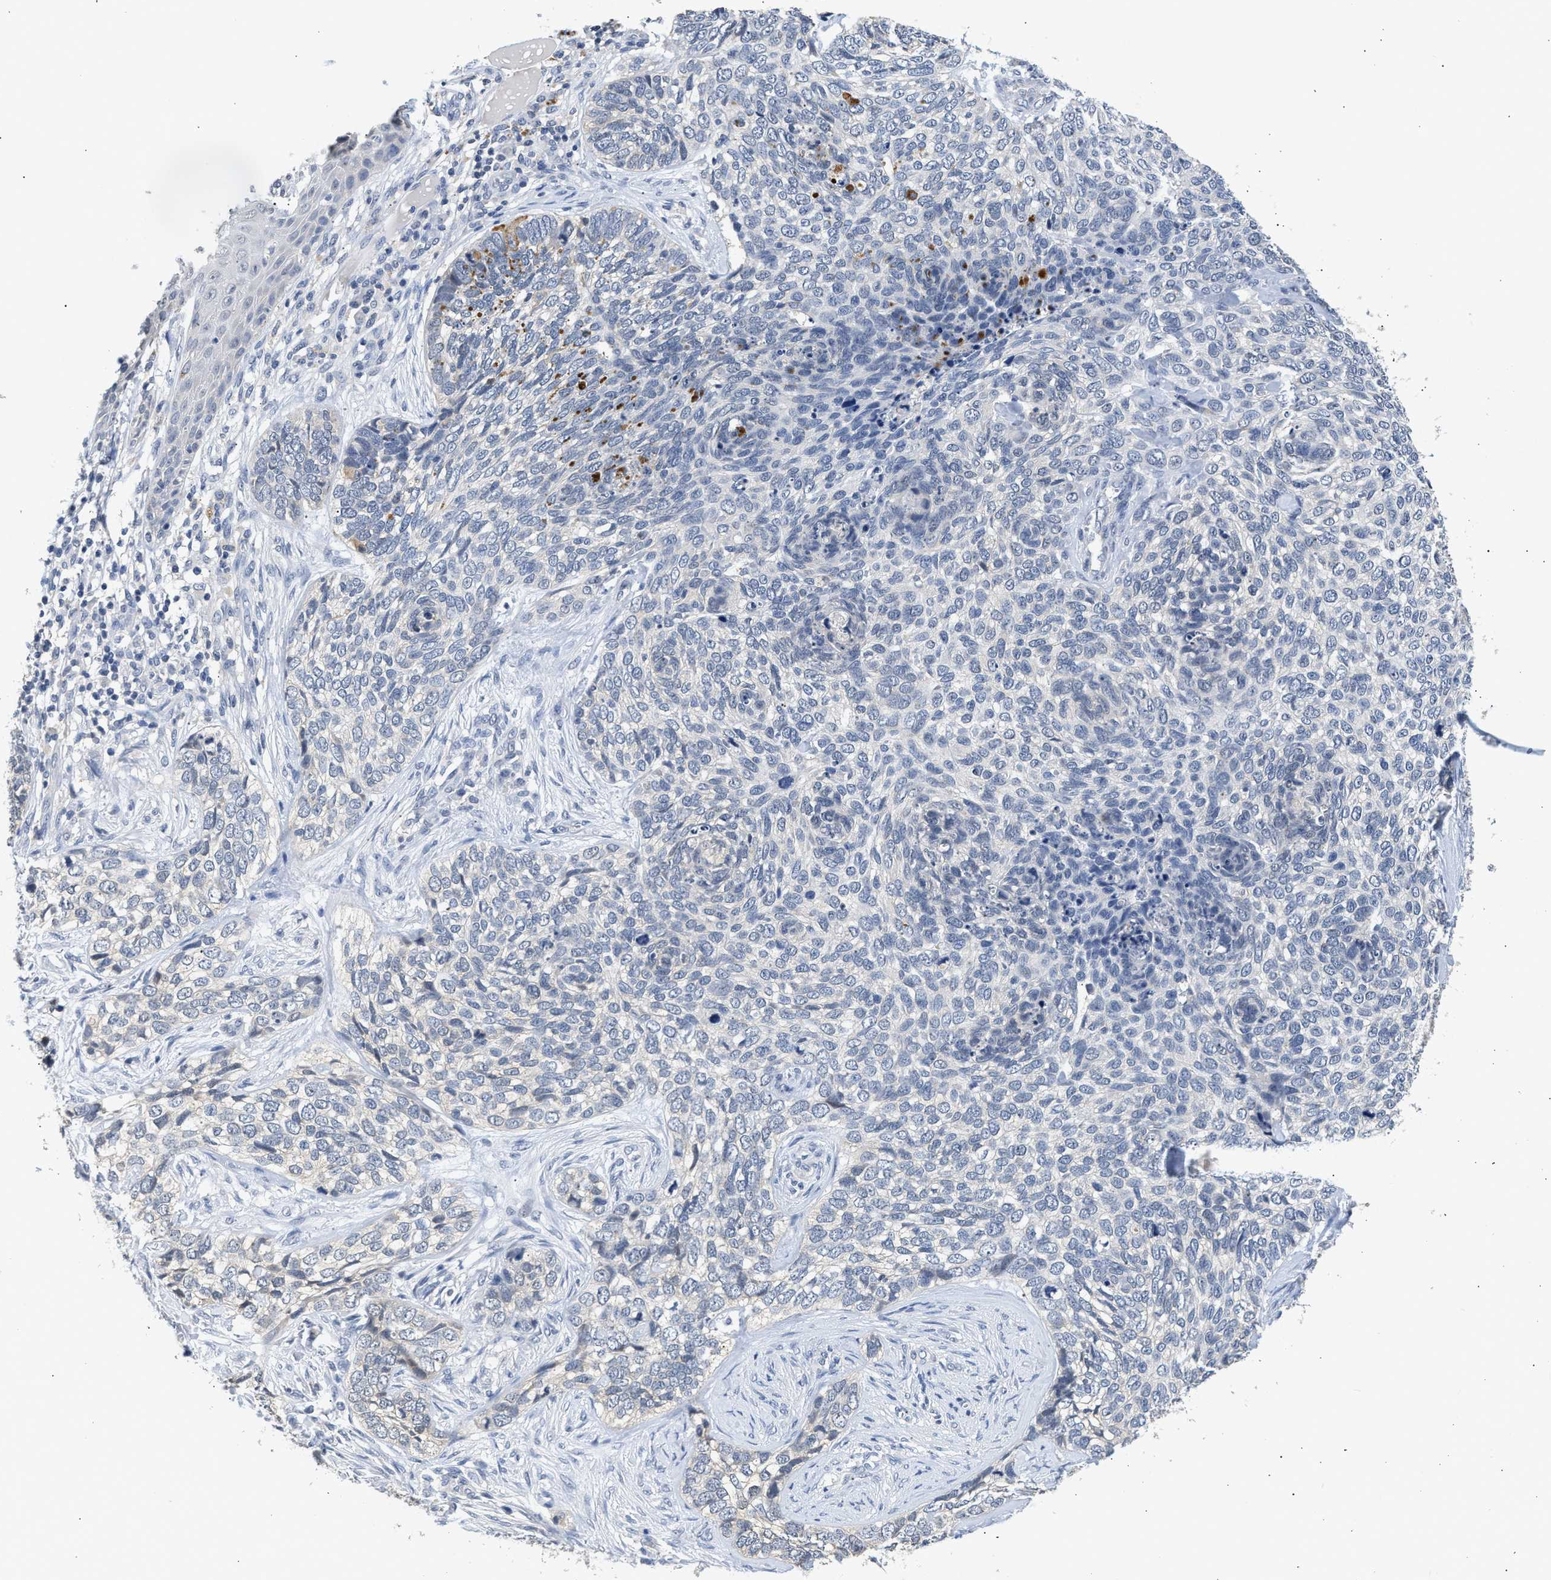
{"staining": {"intensity": "negative", "quantity": "none", "location": "none"}, "tissue": "skin cancer", "cell_type": "Tumor cells", "image_type": "cancer", "snomed": [{"axis": "morphology", "description": "Basal cell carcinoma"}, {"axis": "topography", "description": "Skin"}], "caption": "High magnification brightfield microscopy of skin basal cell carcinoma stained with DAB (3,3'-diaminobenzidine) (brown) and counterstained with hematoxylin (blue): tumor cells show no significant positivity.", "gene": "PPM1L", "patient": {"sex": "female", "age": 64}}